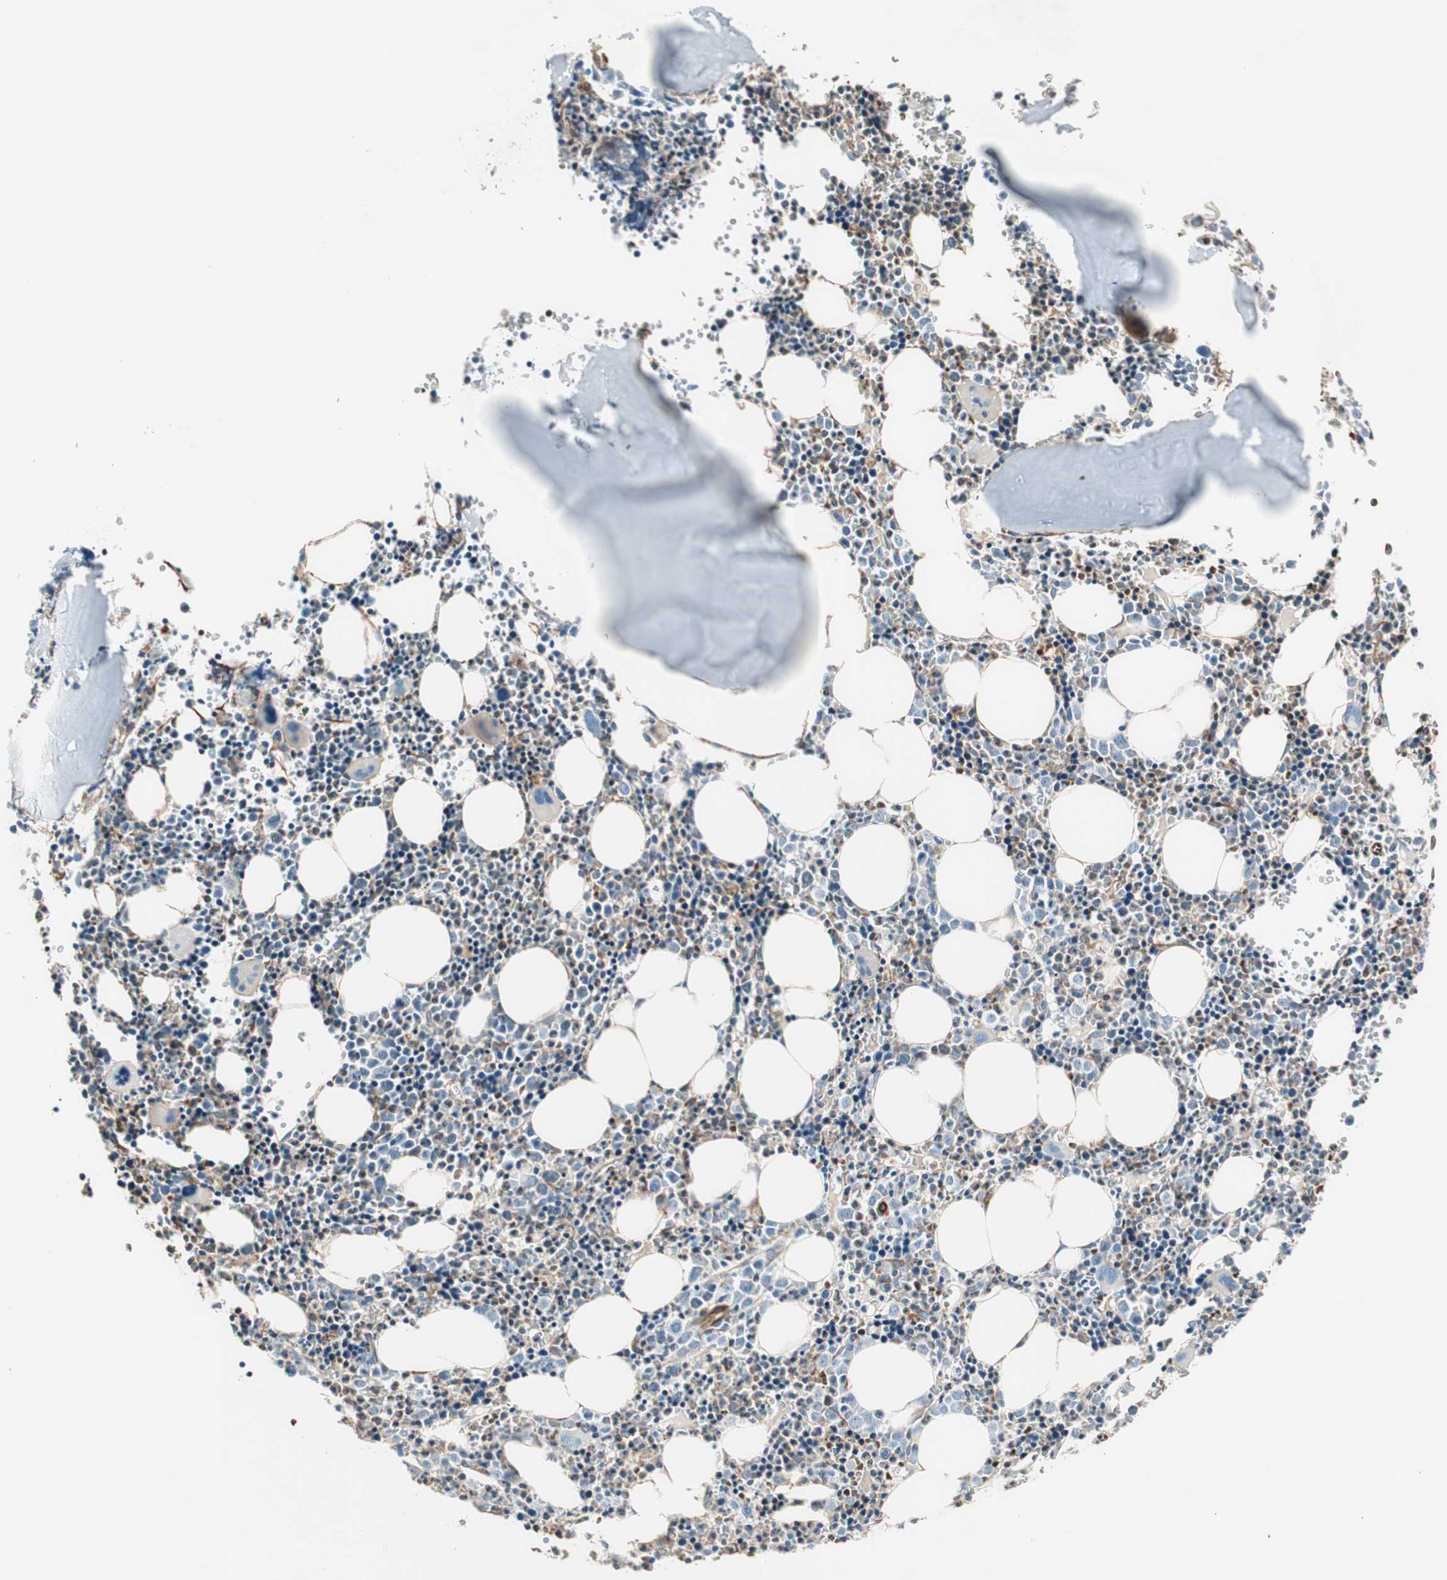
{"staining": {"intensity": "negative", "quantity": "none", "location": "none"}, "tissue": "bone marrow", "cell_type": "Hematopoietic cells", "image_type": "normal", "snomed": [{"axis": "morphology", "description": "Normal tissue, NOS"}, {"axis": "morphology", "description": "Inflammation, NOS"}, {"axis": "topography", "description": "Bone marrow"}], "caption": "A high-resolution histopathology image shows IHC staining of unremarkable bone marrow, which demonstrates no significant positivity in hematopoietic cells.", "gene": "SRCIN1", "patient": {"sex": "female", "age": 17}}